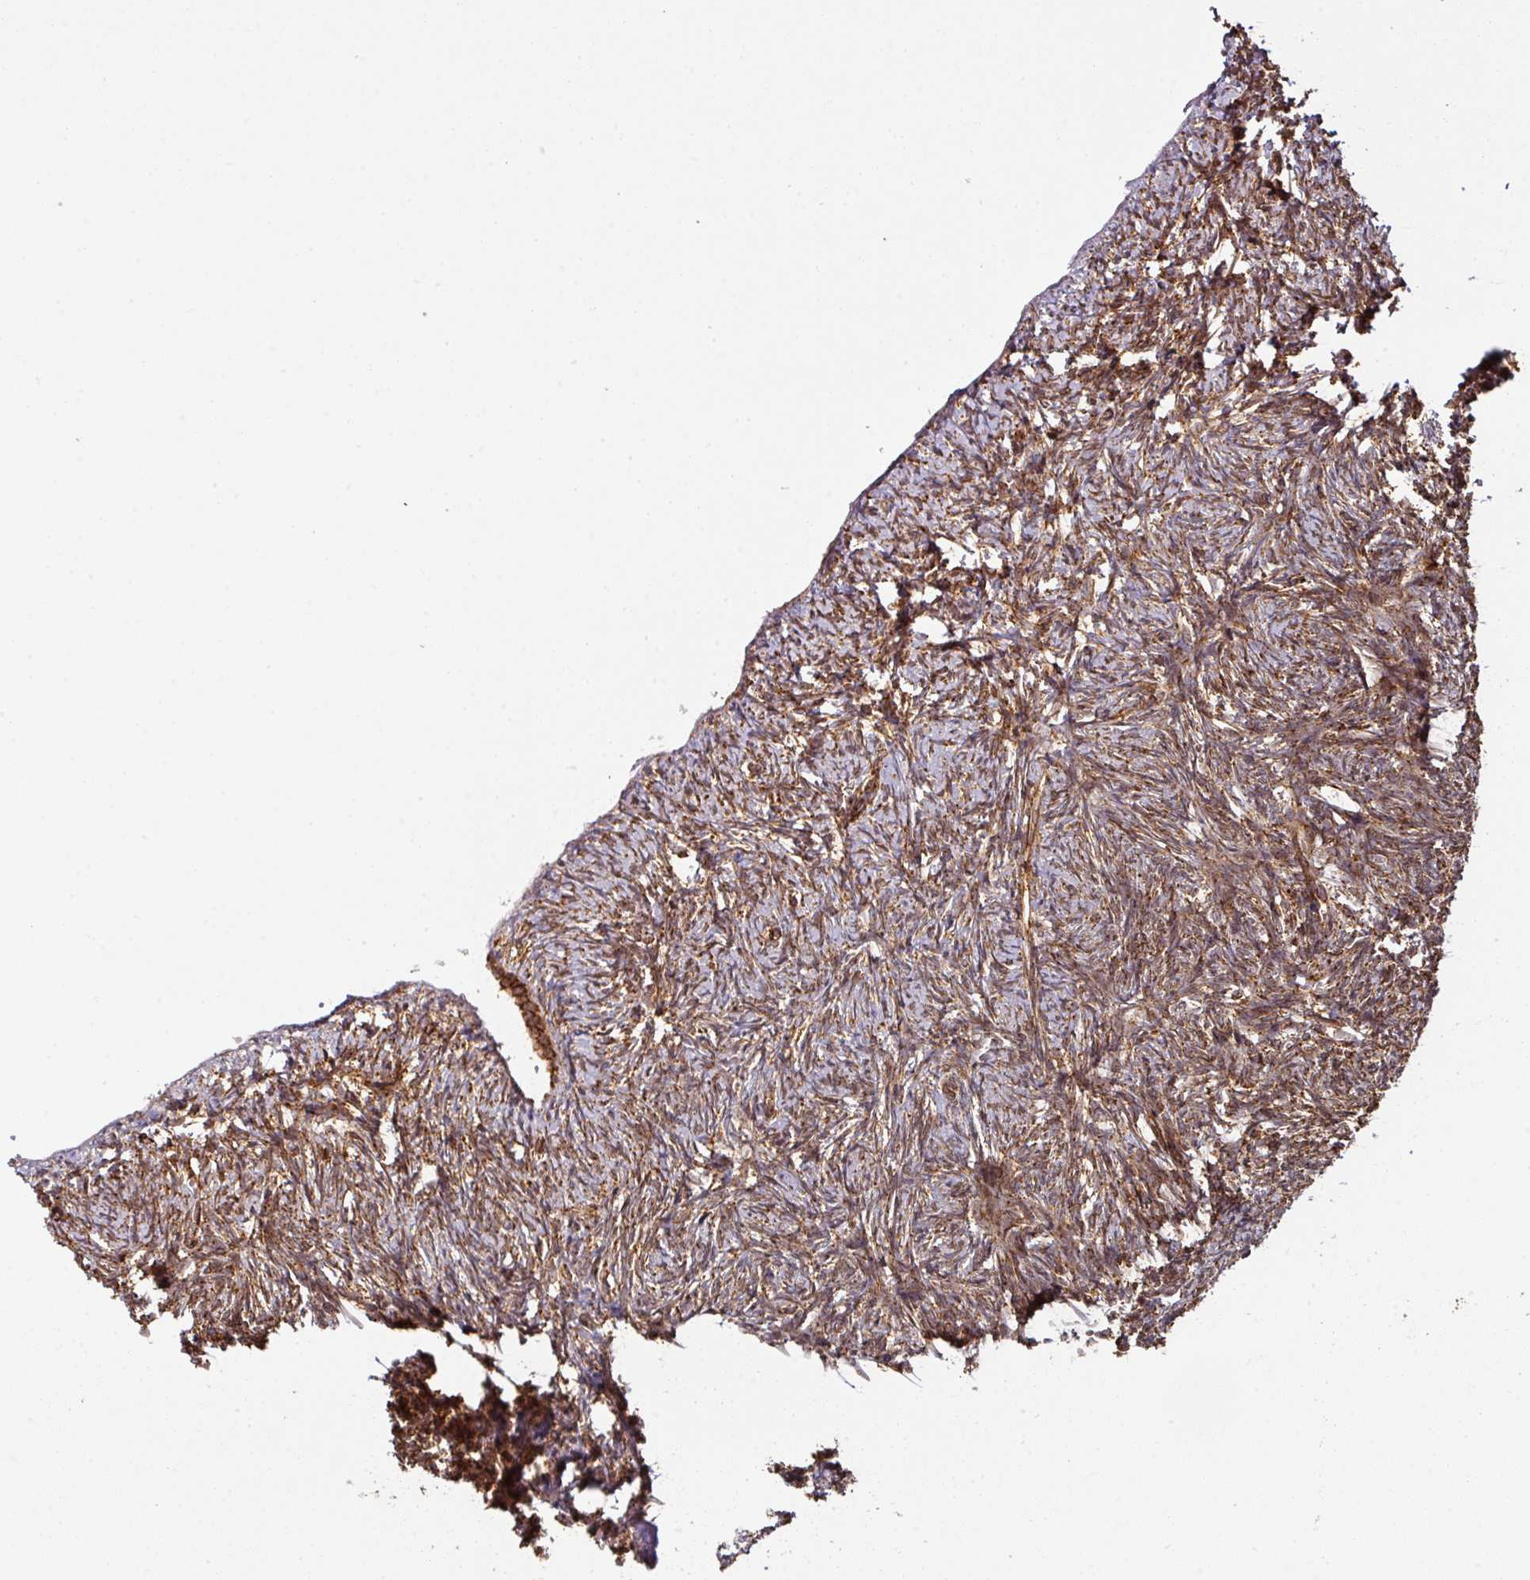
{"staining": {"intensity": "moderate", "quantity": ">75%", "location": "cytoplasmic/membranous"}, "tissue": "ovary", "cell_type": "Ovarian stroma cells", "image_type": "normal", "snomed": [{"axis": "morphology", "description": "Normal tissue, NOS"}, {"axis": "topography", "description": "Ovary"}], "caption": "The image shows a brown stain indicating the presence of a protein in the cytoplasmic/membranous of ovarian stroma cells in ovary.", "gene": "TRAP1", "patient": {"sex": "female", "age": 51}}